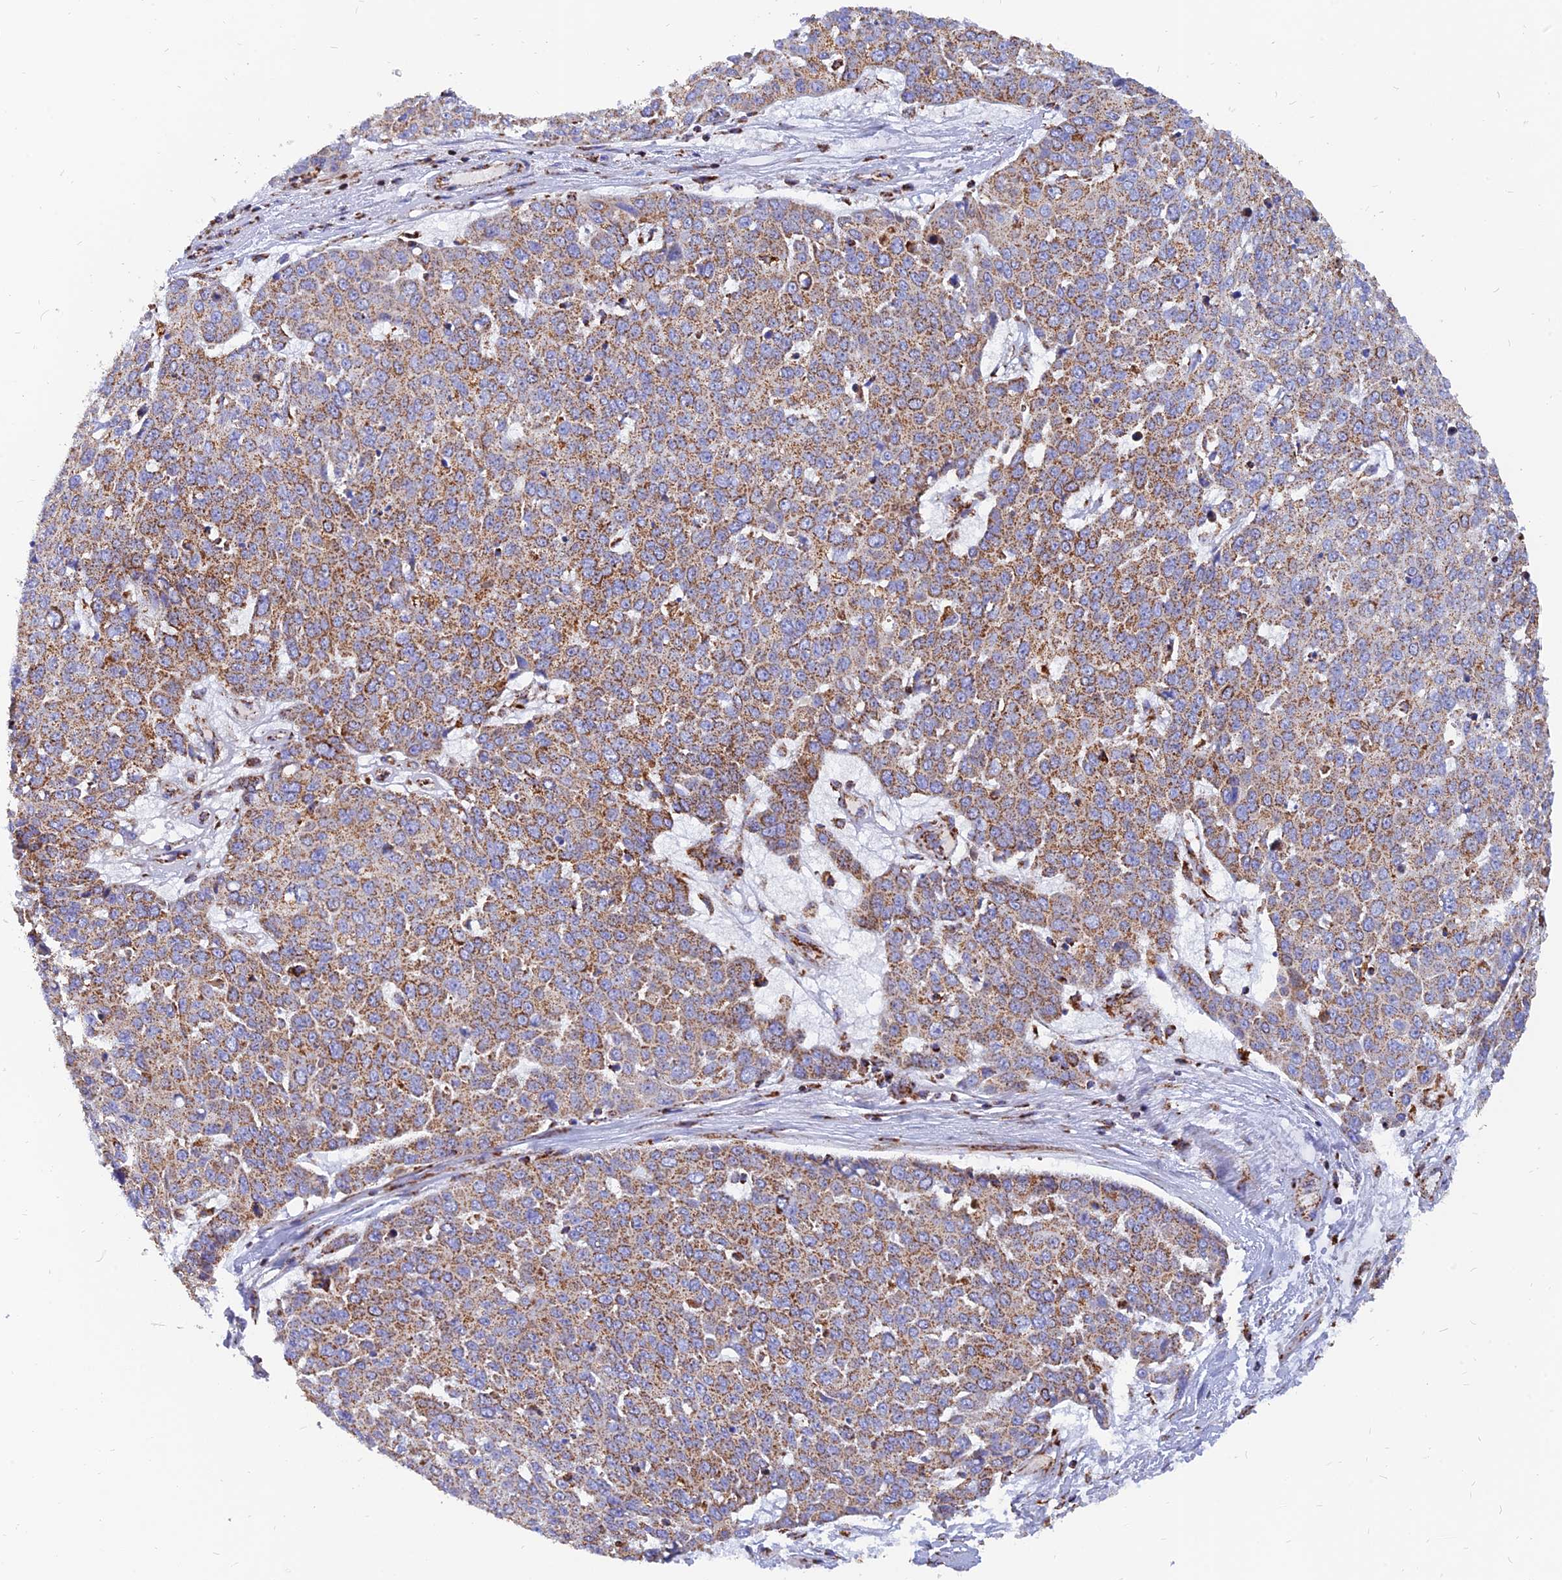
{"staining": {"intensity": "moderate", "quantity": ">75%", "location": "cytoplasmic/membranous"}, "tissue": "skin cancer", "cell_type": "Tumor cells", "image_type": "cancer", "snomed": [{"axis": "morphology", "description": "Squamous cell carcinoma, NOS"}, {"axis": "topography", "description": "Skin"}], "caption": "Tumor cells exhibit medium levels of moderate cytoplasmic/membranous staining in approximately >75% of cells in squamous cell carcinoma (skin).", "gene": "NDUFB6", "patient": {"sex": "male", "age": 71}}